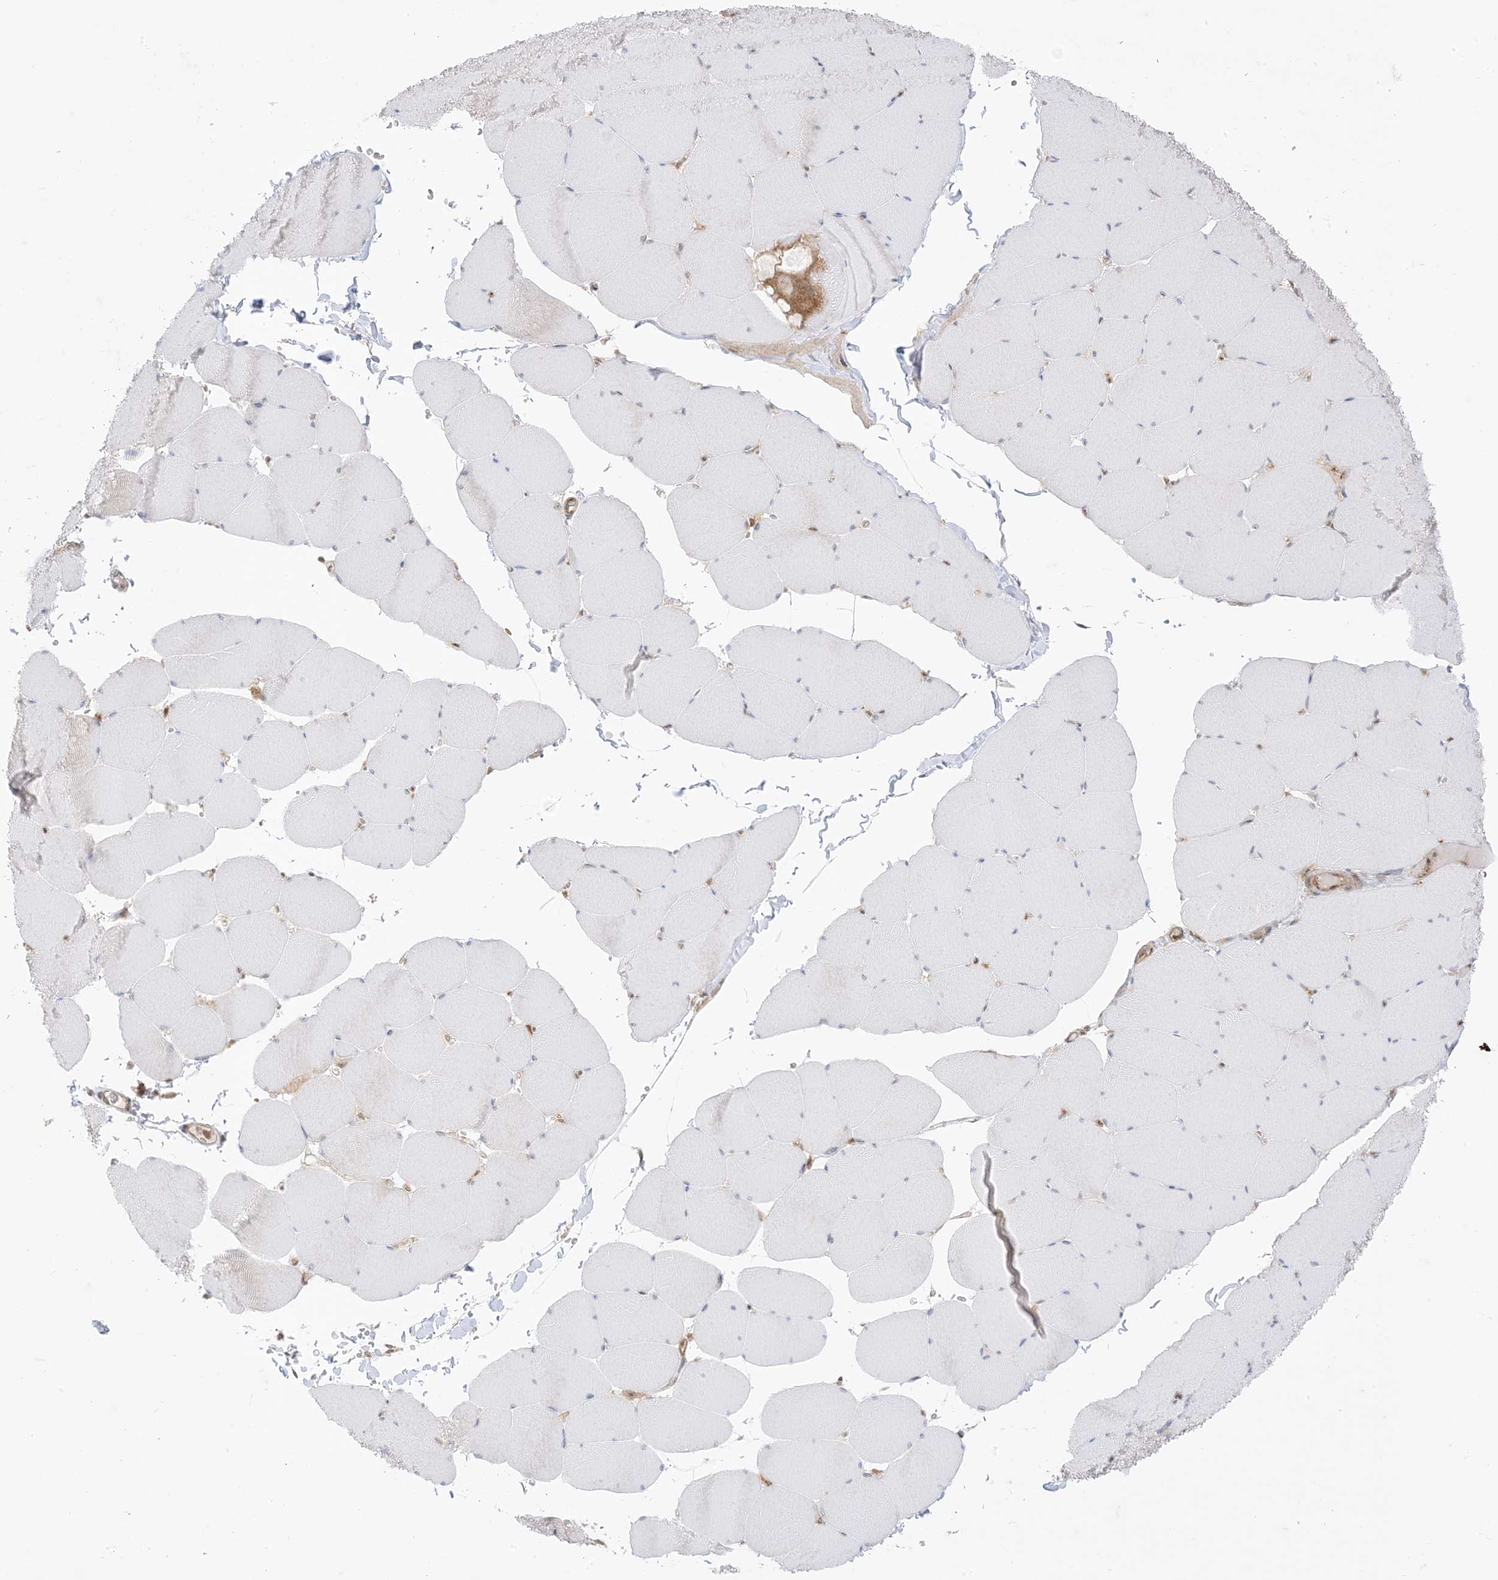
{"staining": {"intensity": "weak", "quantity": "<25%", "location": "cytoplasmic/membranous"}, "tissue": "skeletal muscle", "cell_type": "Myocytes", "image_type": "normal", "snomed": [{"axis": "morphology", "description": "Normal tissue, NOS"}, {"axis": "topography", "description": "Skeletal muscle"}, {"axis": "topography", "description": "Head-Neck"}], "caption": "High magnification brightfield microscopy of benign skeletal muscle stained with DAB (3,3'-diaminobenzidine) (brown) and counterstained with hematoxylin (blue): myocytes show no significant expression.", "gene": "PTPA", "patient": {"sex": "male", "age": 66}}